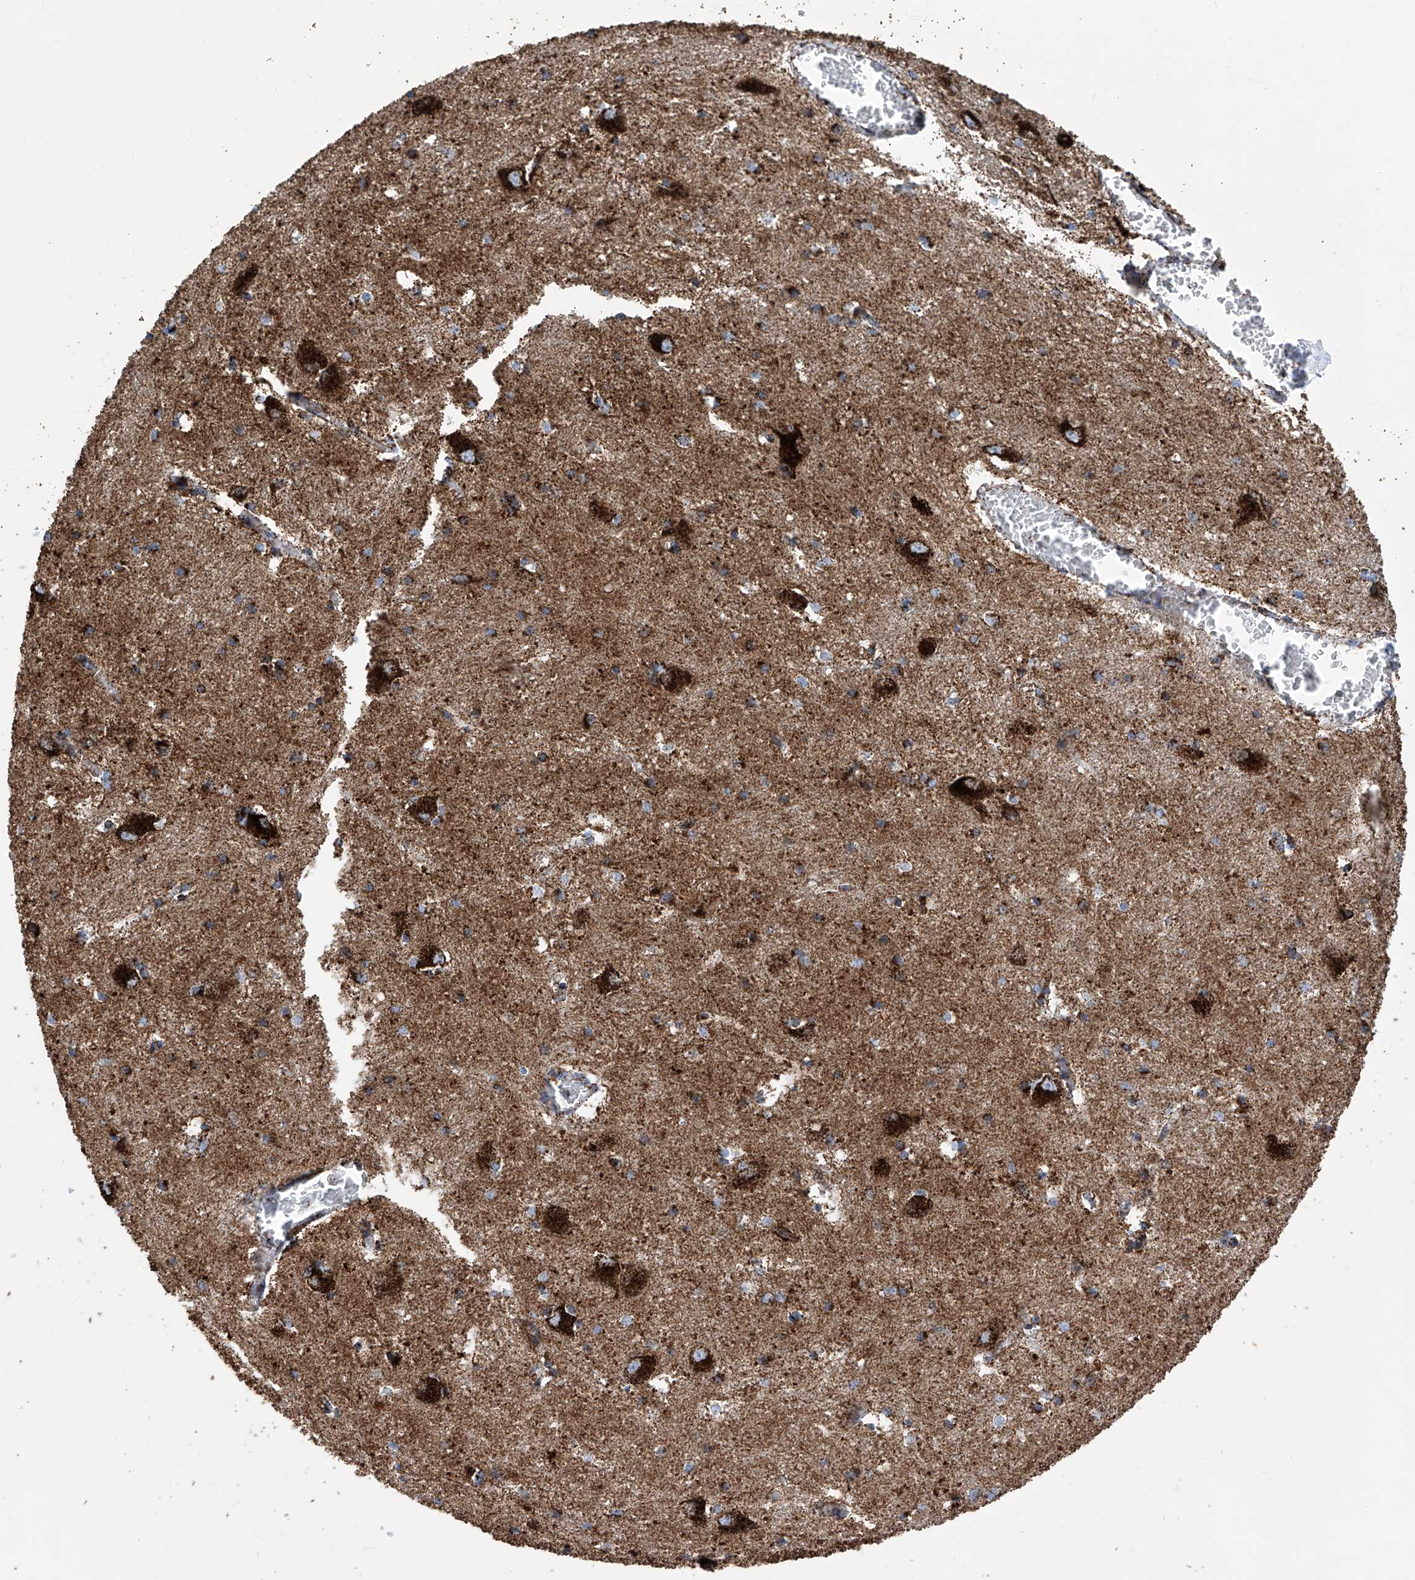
{"staining": {"intensity": "strong", "quantity": "25%-75%", "location": "cytoplasmic/membranous"}, "tissue": "caudate", "cell_type": "Glial cells", "image_type": "normal", "snomed": [{"axis": "morphology", "description": "Normal tissue, NOS"}, {"axis": "topography", "description": "Lateral ventricle wall"}], "caption": "This histopathology image shows IHC staining of normal human caudate, with high strong cytoplasmic/membranous staining in approximately 25%-75% of glial cells.", "gene": "ATP5PF", "patient": {"sex": "male", "age": 37}}